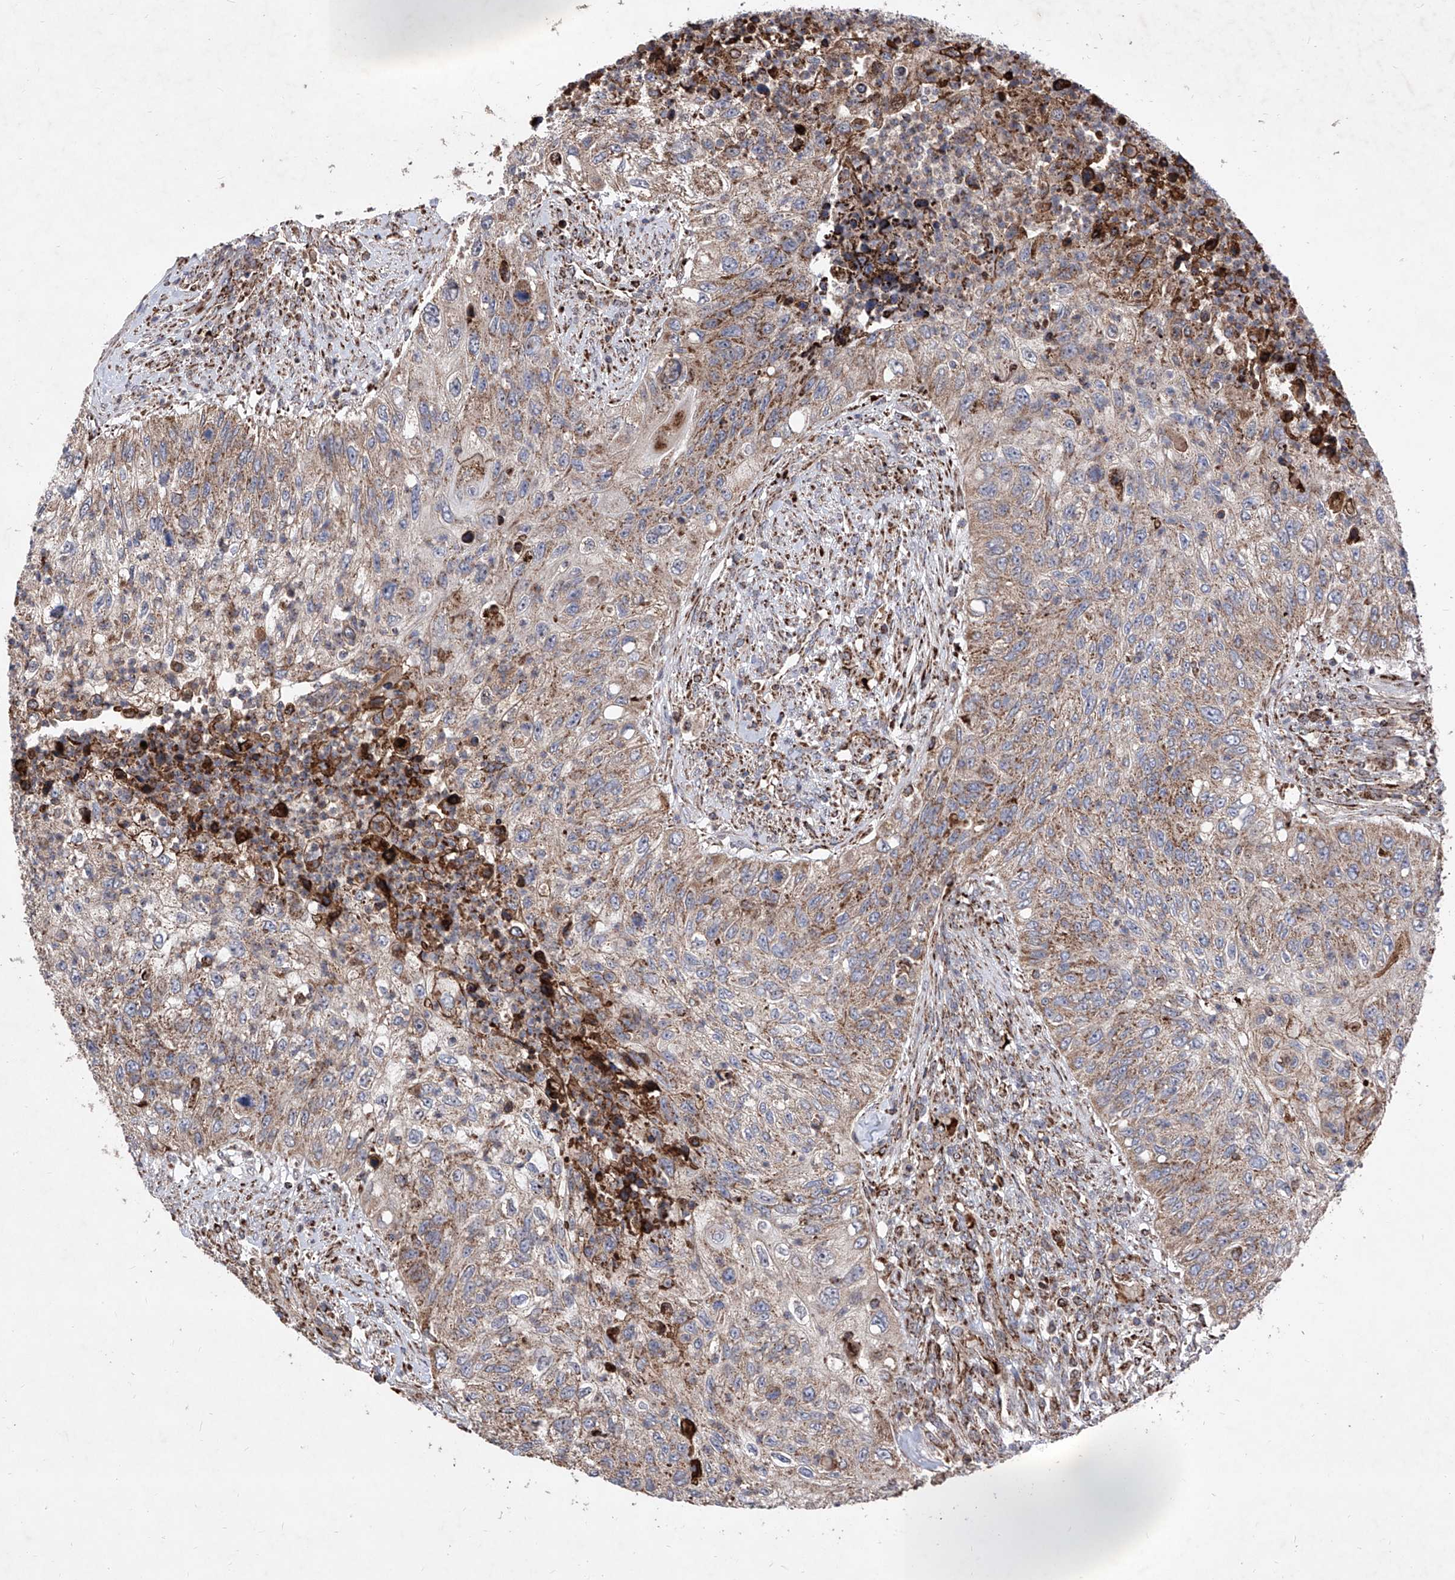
{"staining": {"intensity": "moderate", "quantity": ">75%", "location": "cytoplasmic/membranous"}, "tissue": "urothelial cancer", "cell_type": "Tumor cells", "image_type": "cancer", "snomed": [{"axis": "morphology", "description": "Urothelial carcinoma, High grade"}, {"axis": "topography", "description": "Urinary bladder"}], "caption": "High-power microscopy captured an immunohistochemistry micrograph of urothelial cancer, revealing moderate cytoplasmic/membranous positivity in approximately >75% of tumor cells.", "gene": "SEMA6A", "patient": {"sex": "female", "age": 60}}